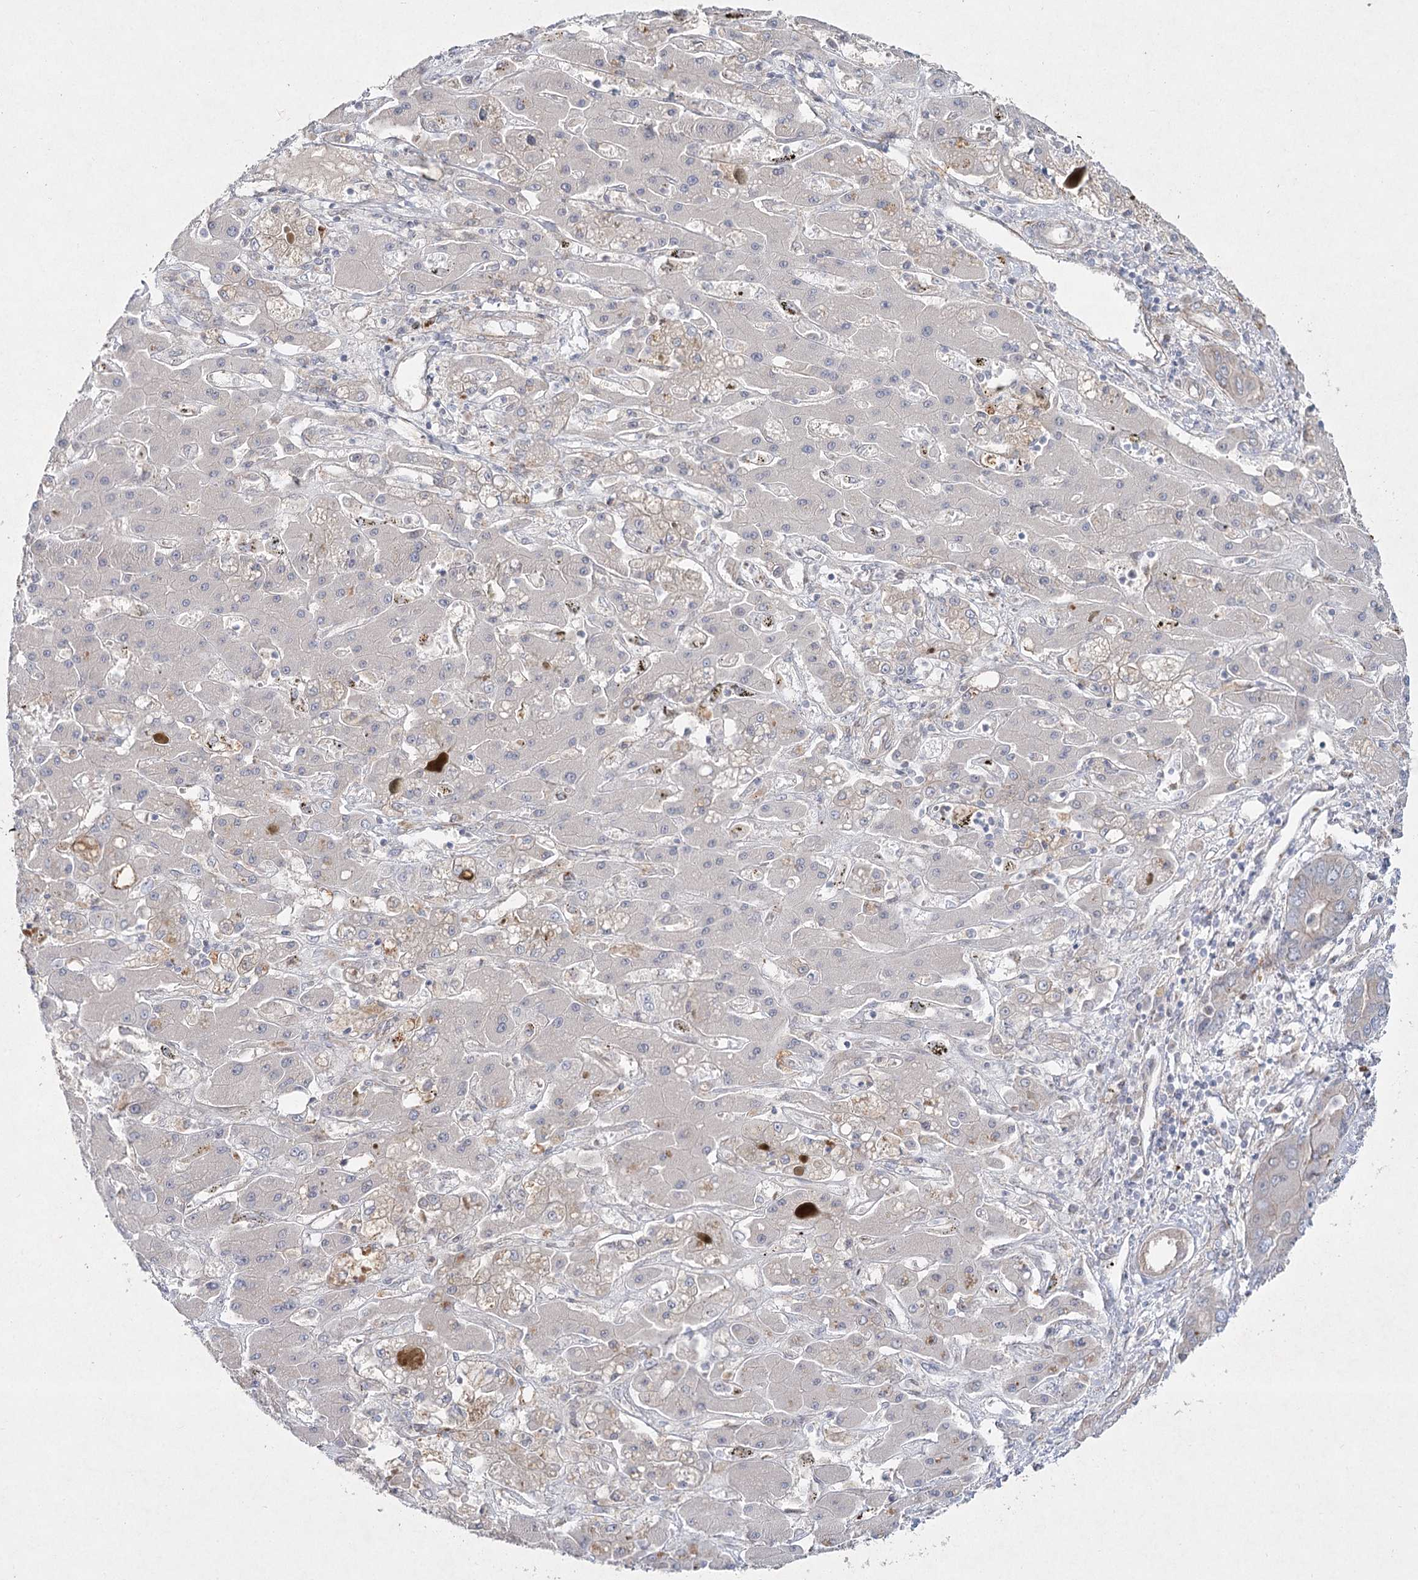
{"staining": {"intensity": "negative", "quantity": "none", "location": "none"}, "tissue": "liver cancer", "cell_type": "Tumor cells", "image_type": "cancer", "snomed": [{"axis": "morphology", "description": "Cholangiocarcinoma"}, {"axis": "topography", "description": "Liver"}], "caption": "This histopathology image is of cholangiocarcinoma (liver) stained with immunohistochemistry to label a protein in brown with the nuclei are counter-stained blue. There is no expression in tumor cells.", "gene": "SH3BP5L", "patient": {"sex": "male", "age": 67}}